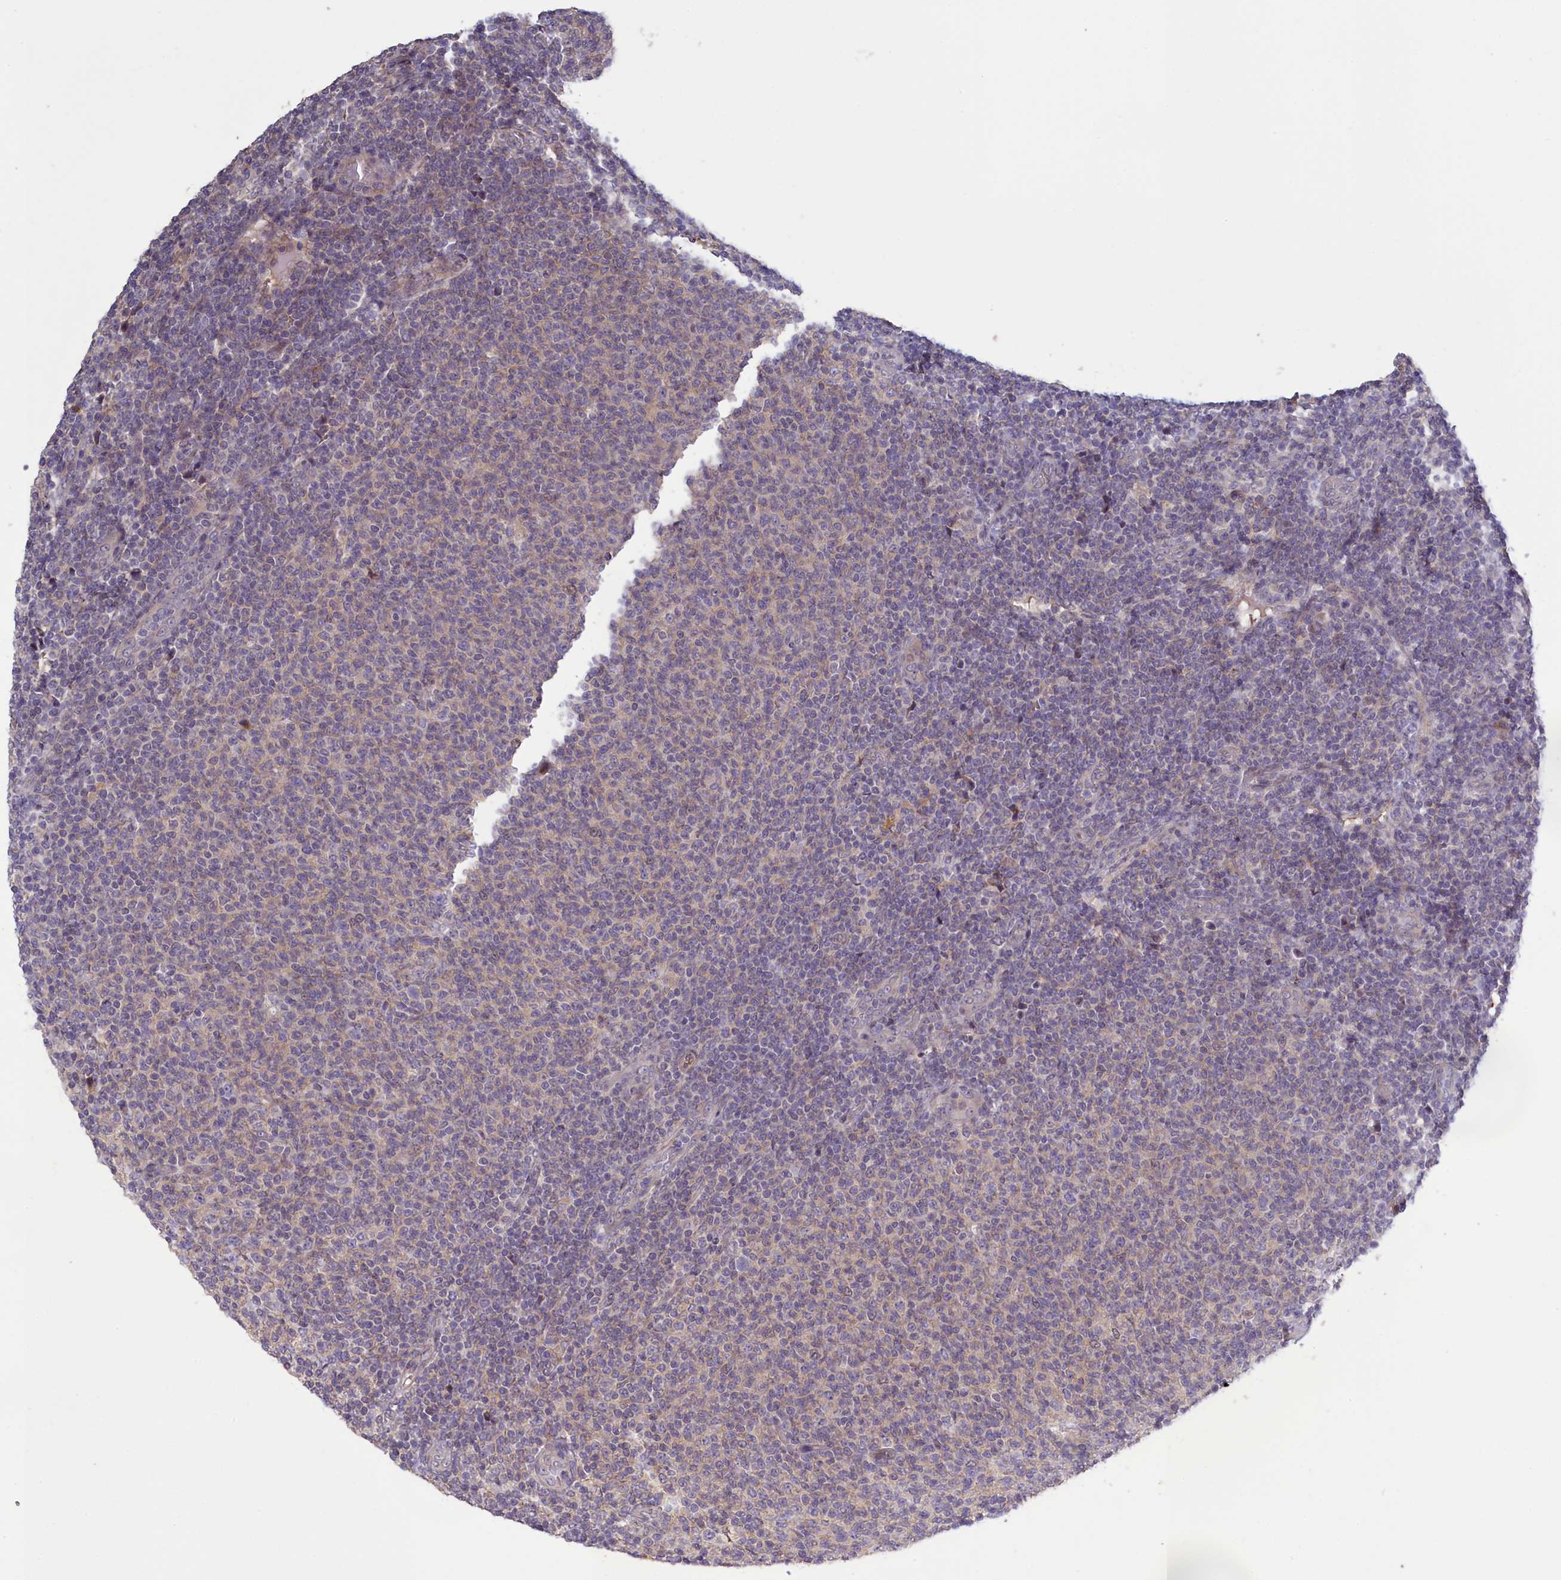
{"staining": {"intensity": "negative", "quantity": "none", "location": "none"}, "tissue": "lymphoma", "cell_type": "Tumor cells", "image_type": "cancer", "snomed": [{"axis": "morphology", "description": "Malignant lymphoma, non-Hodgkin's type, Low grade"}, {"axis": "topography", "description": "Lymph node"}], "caption": "Image shows no protein staining in tumor cells of lymphoma tissue.", "gene": "RRAD", "patient": {"sex": "male", "age": 66}}